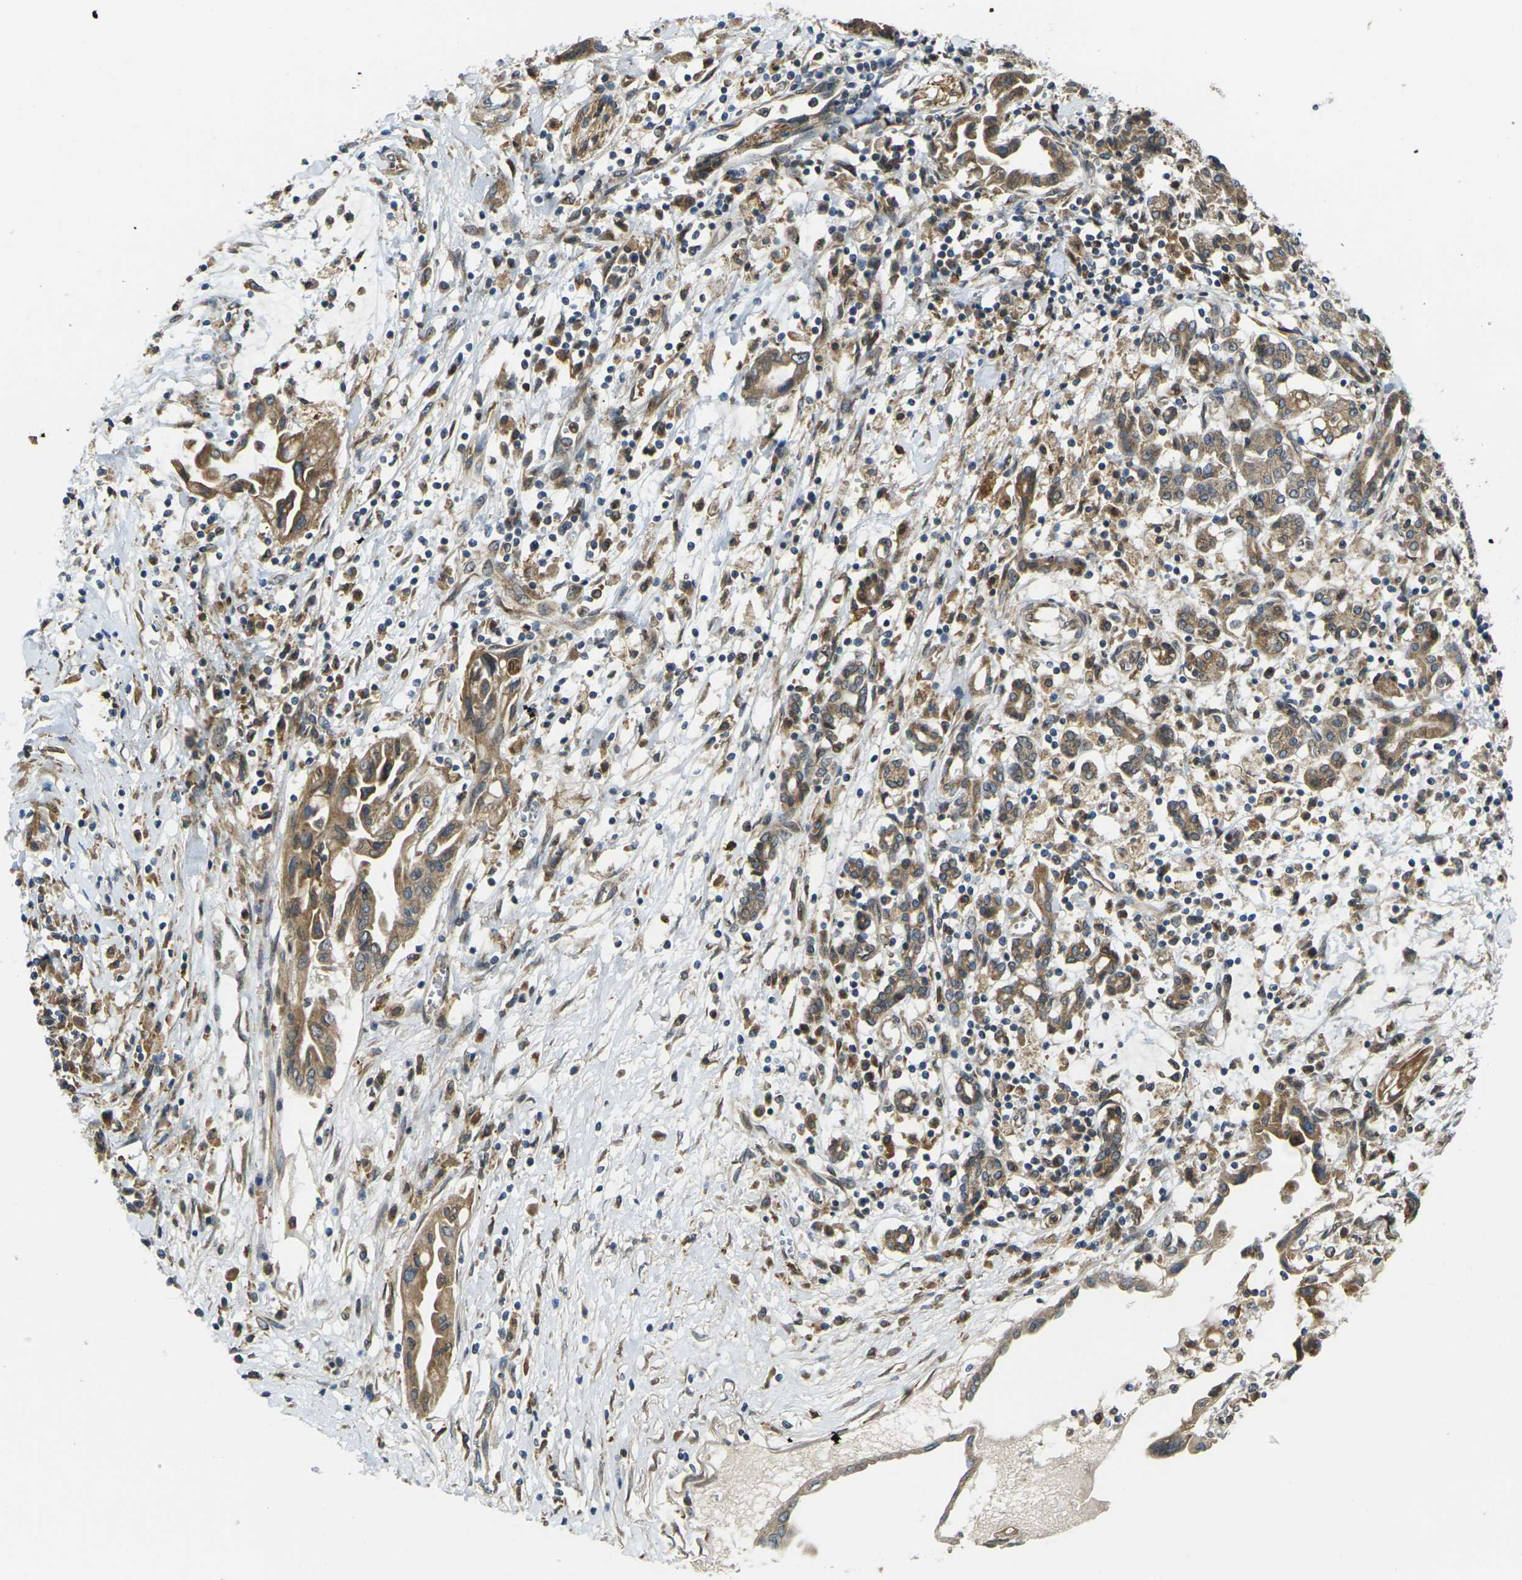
{"staining": {"intensity": "moderate", "quantity": ">75%", "location": "cytoplasmic/membranous"}, "tissue": "pancreatic cancer", "cell_type": "Tumor cells", "image_type": "cancer", "snomed": [{"axis": "morphology", "description": "Adenocarcinoma, NOS"}, {"axis": "topography", "description": "Pancreas"}], "caption": "Adenocarcinoma (pancreatic) stained with a protein marker reveals moderate staining in tumor cells.", "gene": "FZD1", "patient": {"sex": "female", "age": 57}}